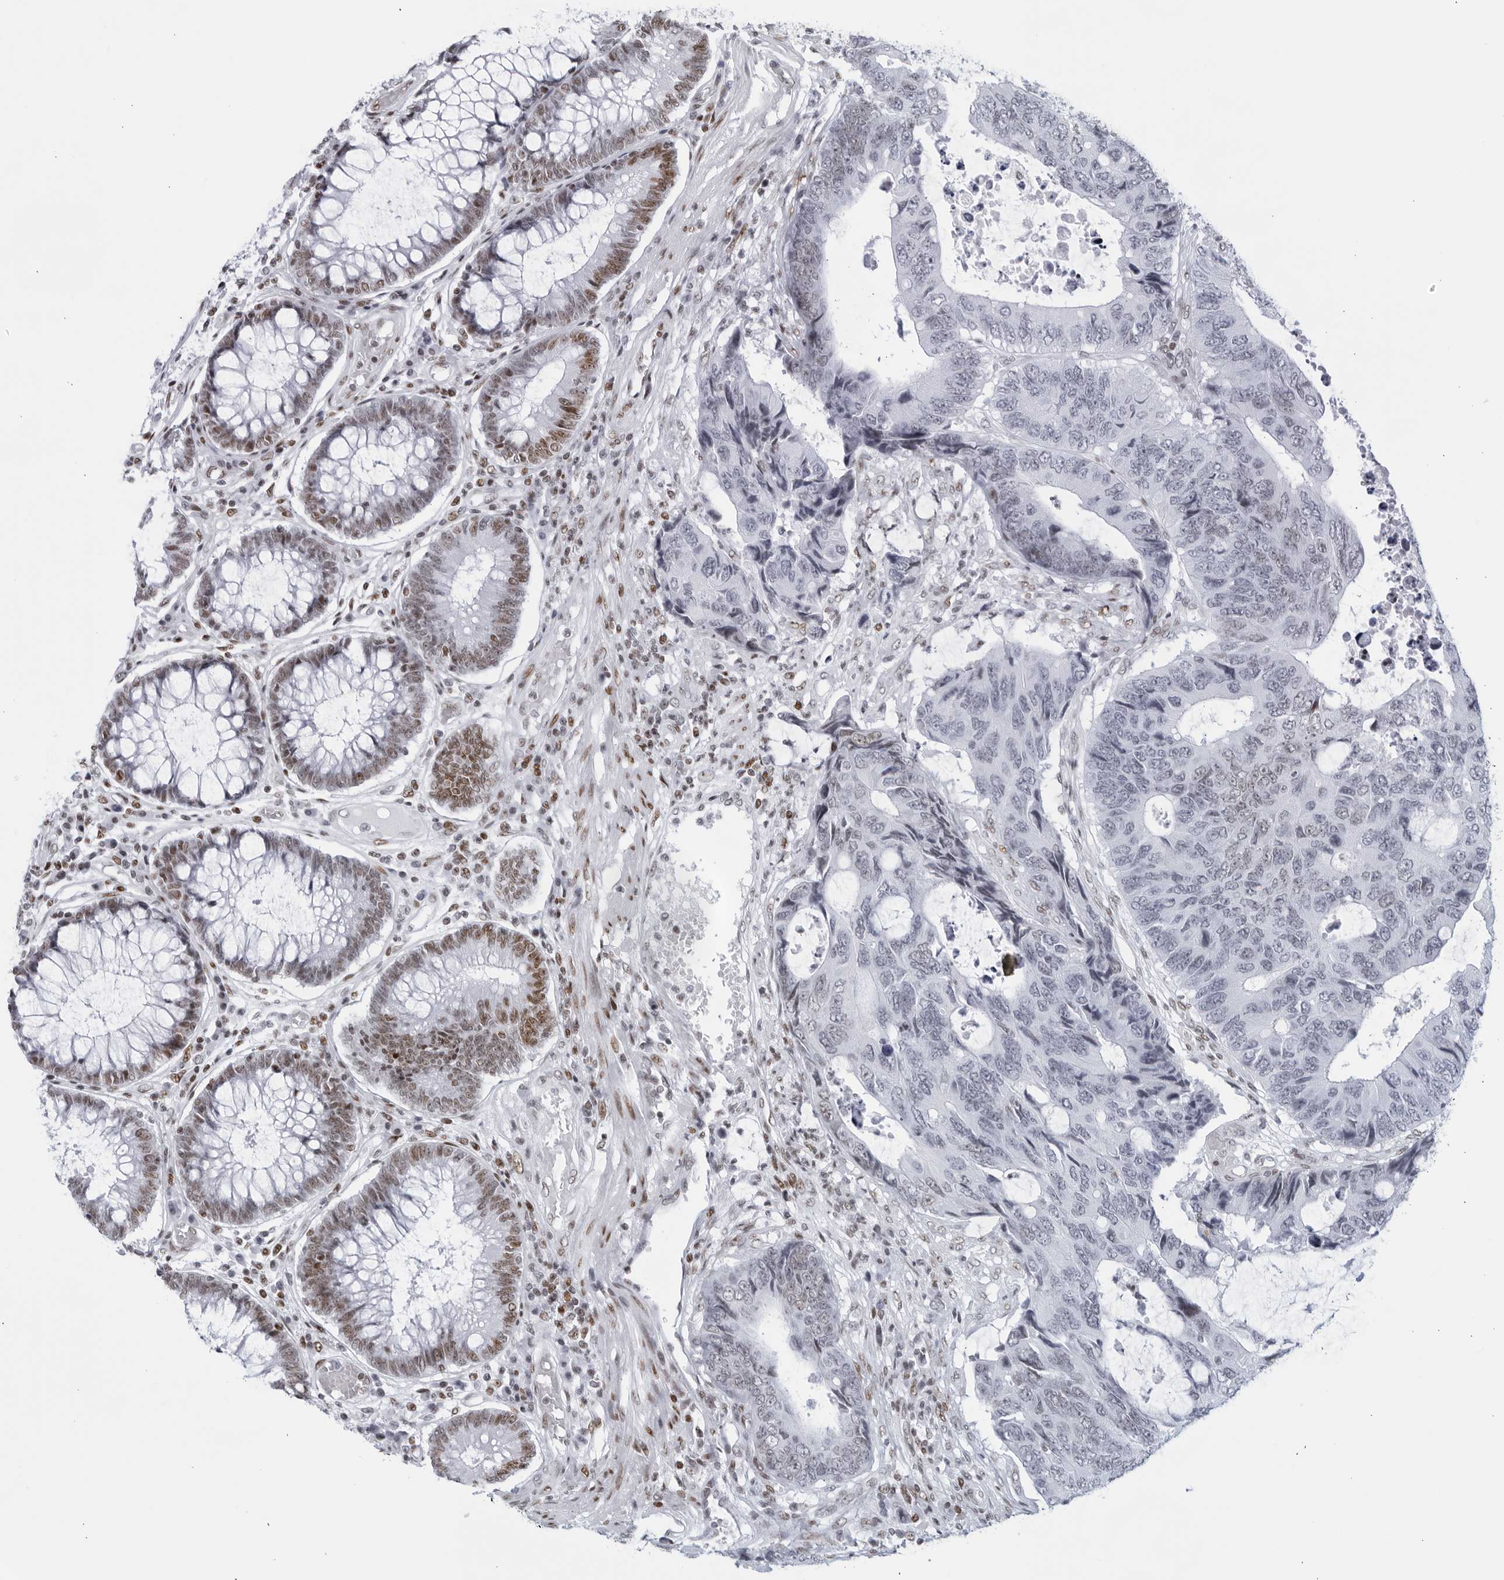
{"staining": {"intensity": "negative", "quantity": "none", "location": "none"}, "tissue": "colorectal cancer", "cell_type": "Tumor cells", "image_type": "cancer", "snomed": [{"axis": "morphology", "description": "Adenocarcinoma, NOS"}, {"axis": "topography", "description": "Rectum"}], "caption": "Protein analysis of colorectal cancer displays no significant staining in tumor cells. (DAB IHC visualized using brightfield microscopy, high magnification).", "gene": "HP1BP3", "patient": {"sex": "male", "age": 84}}